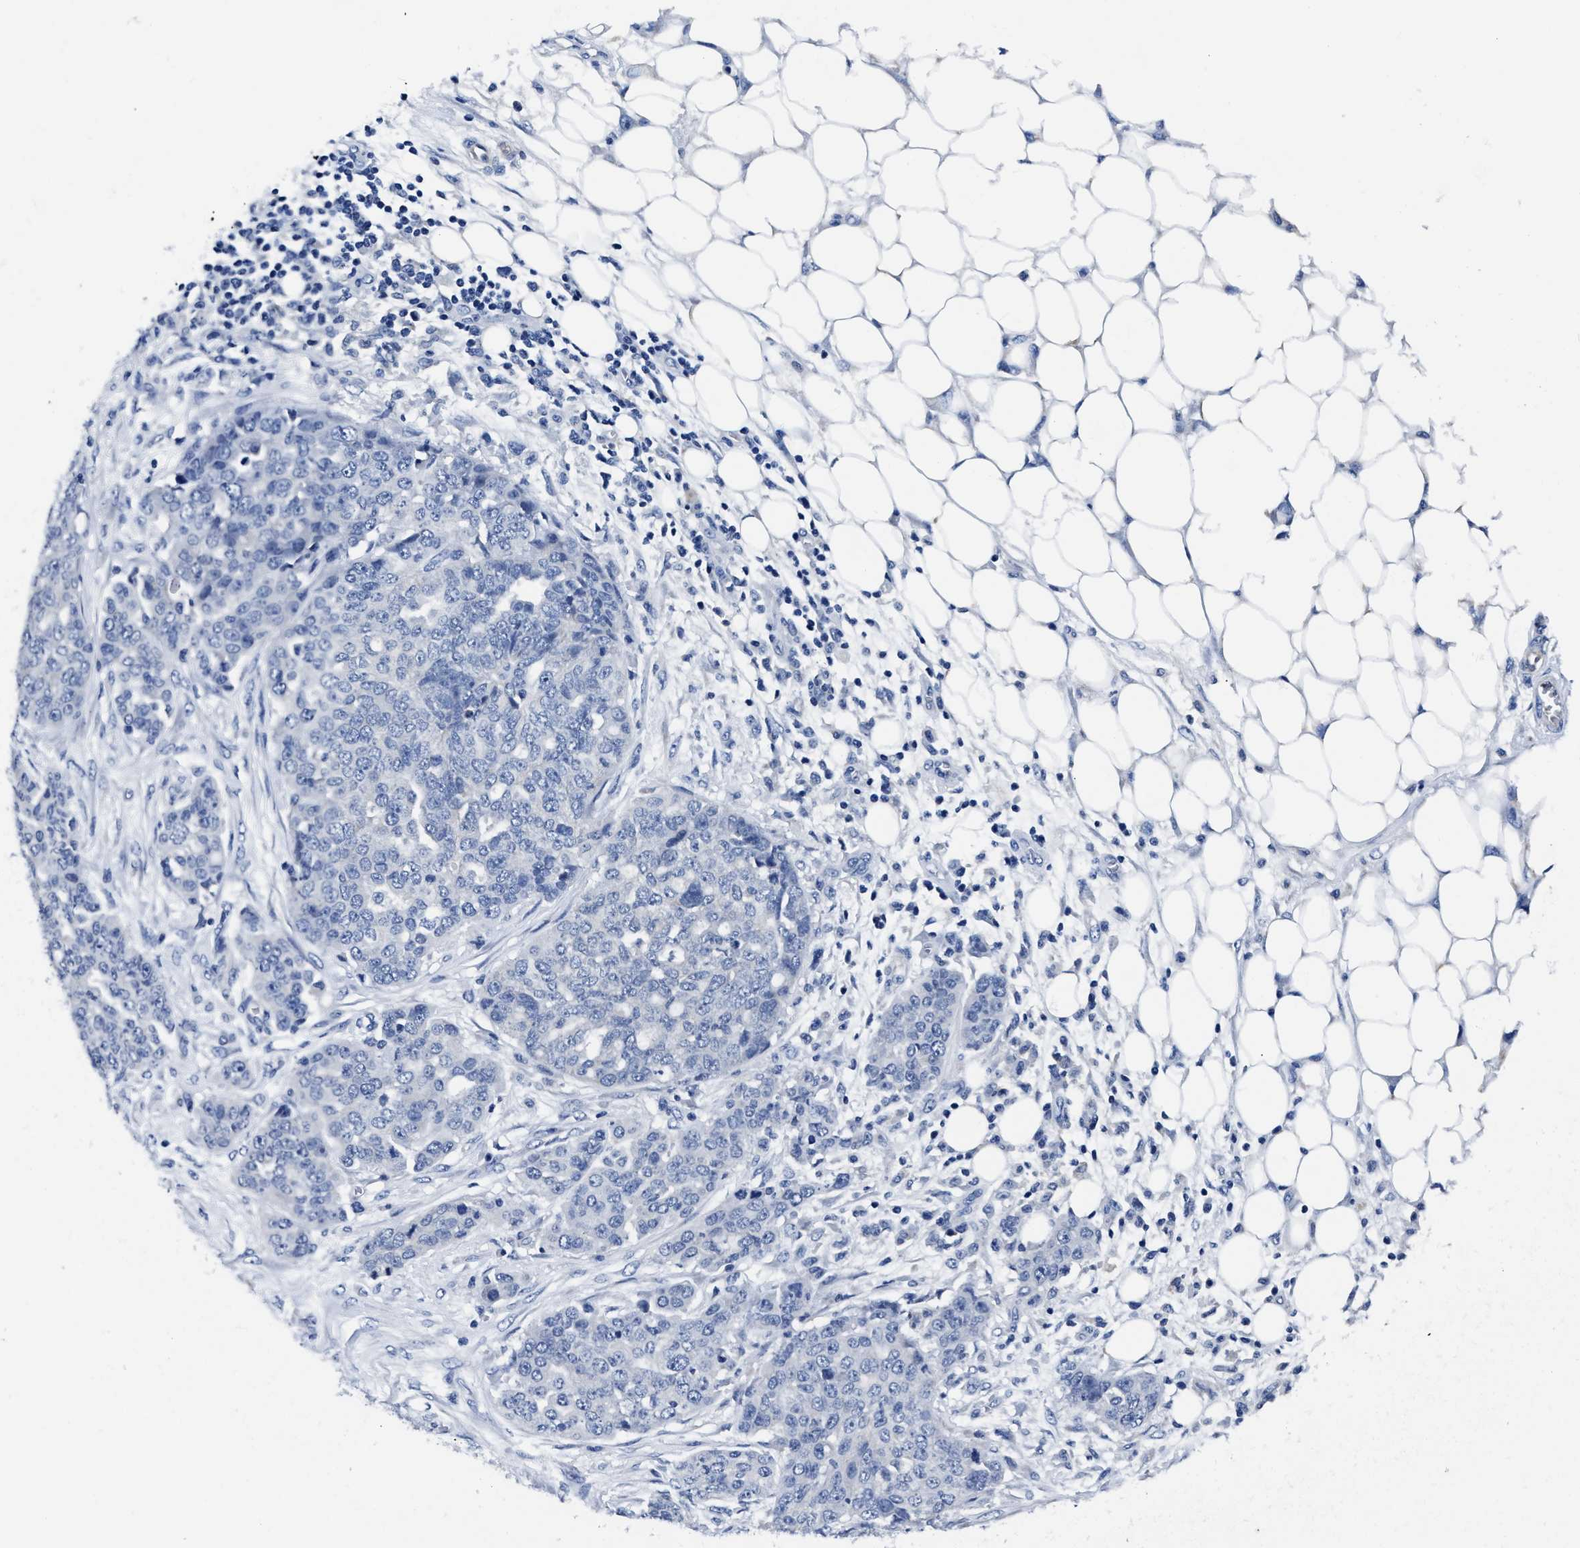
{"staining": {"intensity": "negative", "quantity": "none", "location": "none"}, "tissue": "ovarian cancer", "cell_type": "Tumor cells", "image_type": "cancer", "snomed": [{"axis": "morphology", "description": "Cystadenocarcinoma, serous, NOS"}, {"axis": "topography", "description": "Soft tissue"}, {"axis": "topography", "description": "Ovary"}], "caption": "A histopathology image of human ovarian serous cystadenocarcinoma is negative for staining in tumor cells.", "gene": "SLC35F1", "patient": {"sex": "female", "age": 57}}